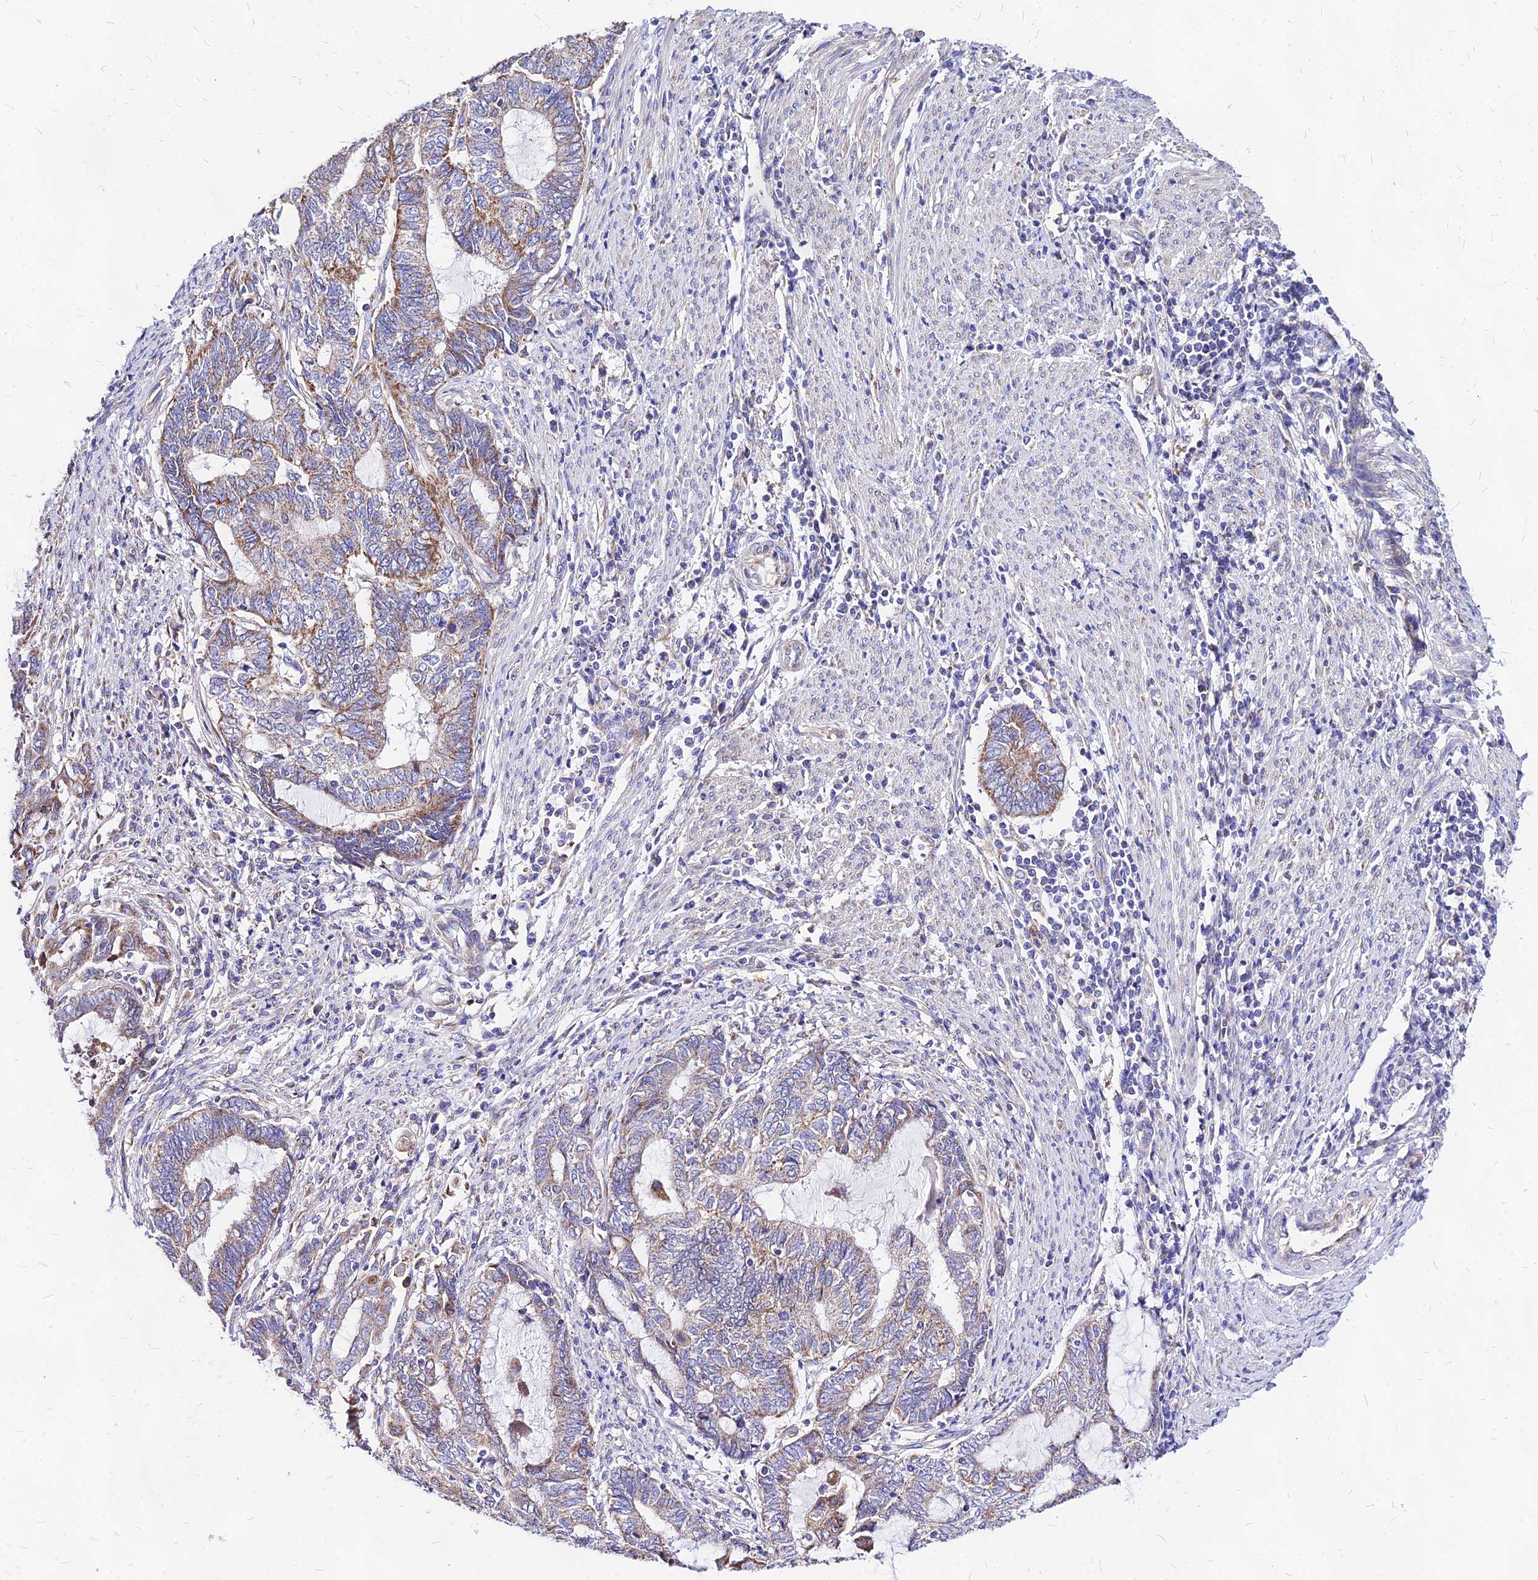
{"staining": {"intensity": "moderate", "quantity": "25%-75%", "location": "cytoplasmic/membranous"}, "tissue": "endometrial cancer", "cell_type": "Tumor cells", "image_type": "cancer", "snomed": [{"axis": "morphology", "description": "Adenocarcinoma, NOS"}, {"axis": "topography", "description": "Uterus"}, {"axis": "topography", "description": "Endometrium"}], "caption": "Immunohistochemical staining of human endometrial adenocarcinoma reveals moderate cytoplasmic/membranous protein expression in about 25%-75% of tumor cells.", "gene": "MRPL3", "patient": {"sex": "female", "age": 70}}